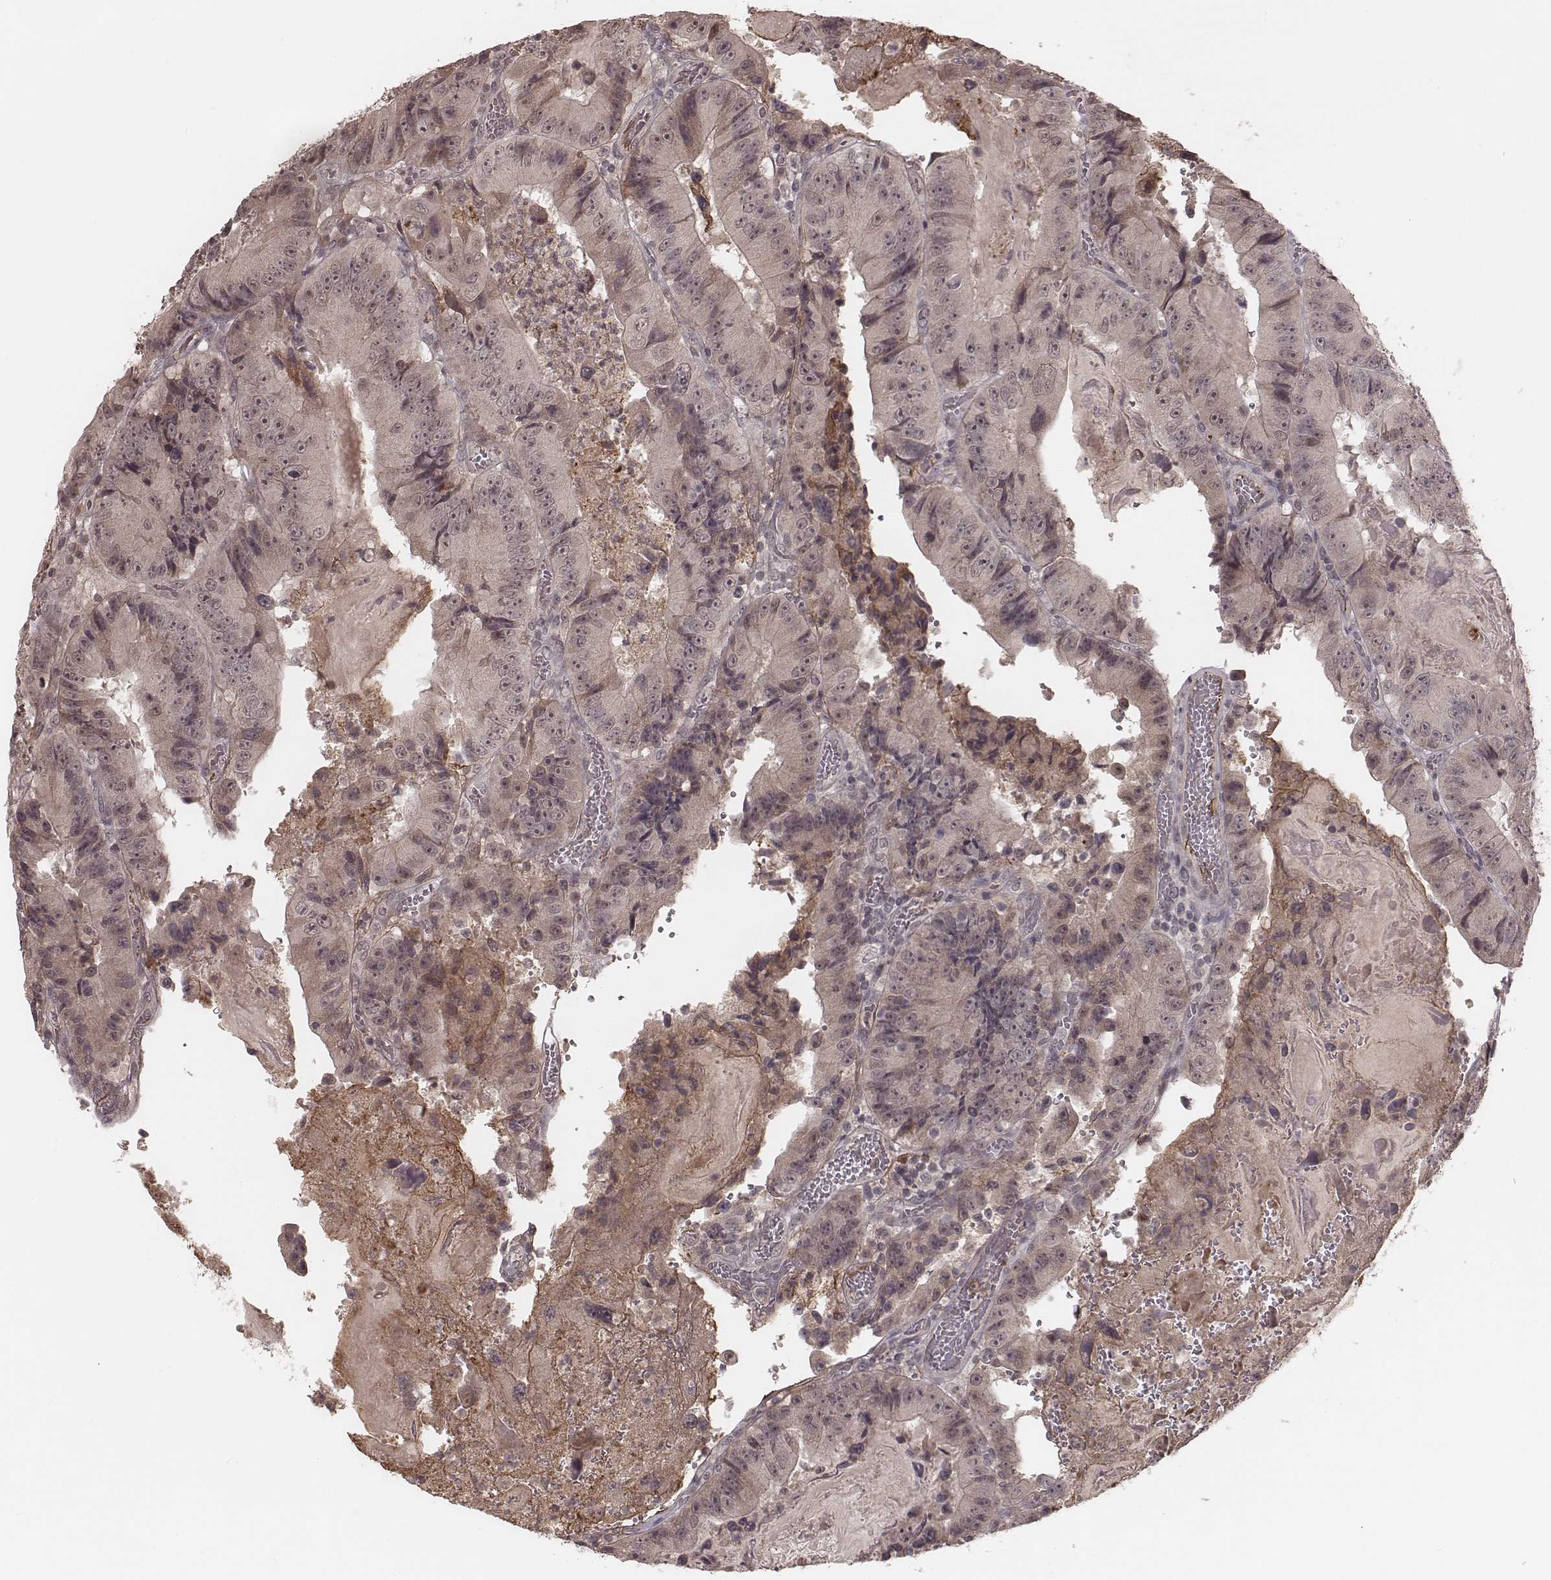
{"staining": {"intensity": "negative", "quantity": "none", "location": "none"}, "tissue": "colorectal cancer", "cell_type": "Tumor cells", "image_type": "cancer", "snomed": [{"axis": "morphology", "description": "Adenocarcinoma, NOS"}, {"axis": "topography", "description": "Colon"}], "caption": "Image shows no protein expression in tumor cells of colorectal cancer (adenocarcinoma) tissue. (Stains: DAB immunohistochemistry (IHC) with hematoxylin counter stain, Microscopy: brightfield microscopy at high magnification).", "gene": "IL5", "patient": {"sex": "female", "age": 86}}